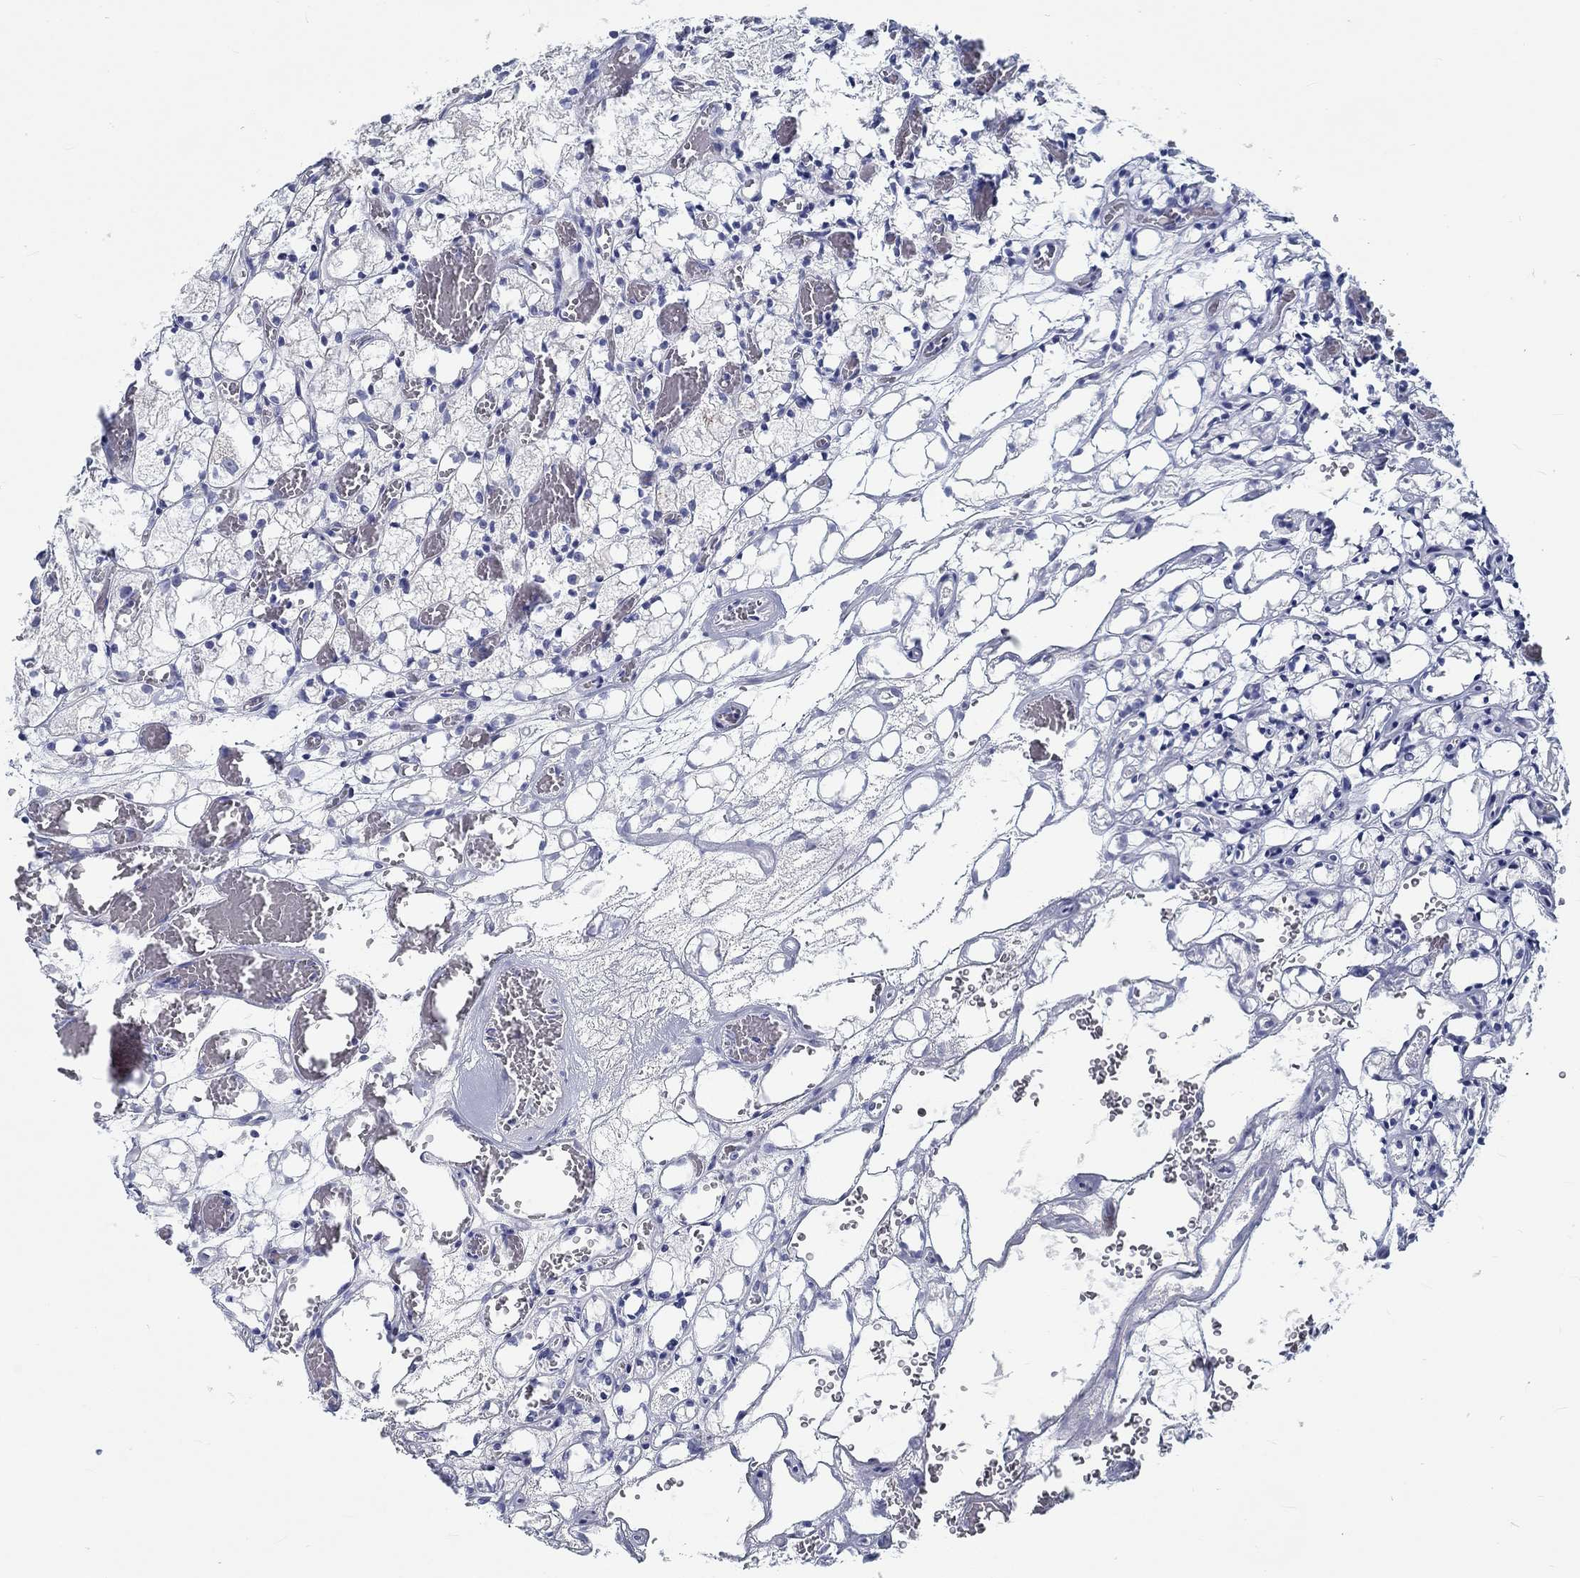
{"staining": {"intensity": "negative", "quantity": "none", "location": "none"}, "tissue": "renal cancer", "cell_type": "Tumor cells", "image_type": "cancer", "snomed": [{"axis": "morphology", "description": "Adenocarcinoma, NOS"}, {"axis": "topography", "description": "Kidney"}], "caption": "A high-resolution photomicrograph shows immunohistochemistry (IHC) staining of renal cancer (adenocarcinoma), which exhibits no significant positivity in tumor cells.", "gene": "MYBPC1", "patient": {"sex": "female", "age": 69}}